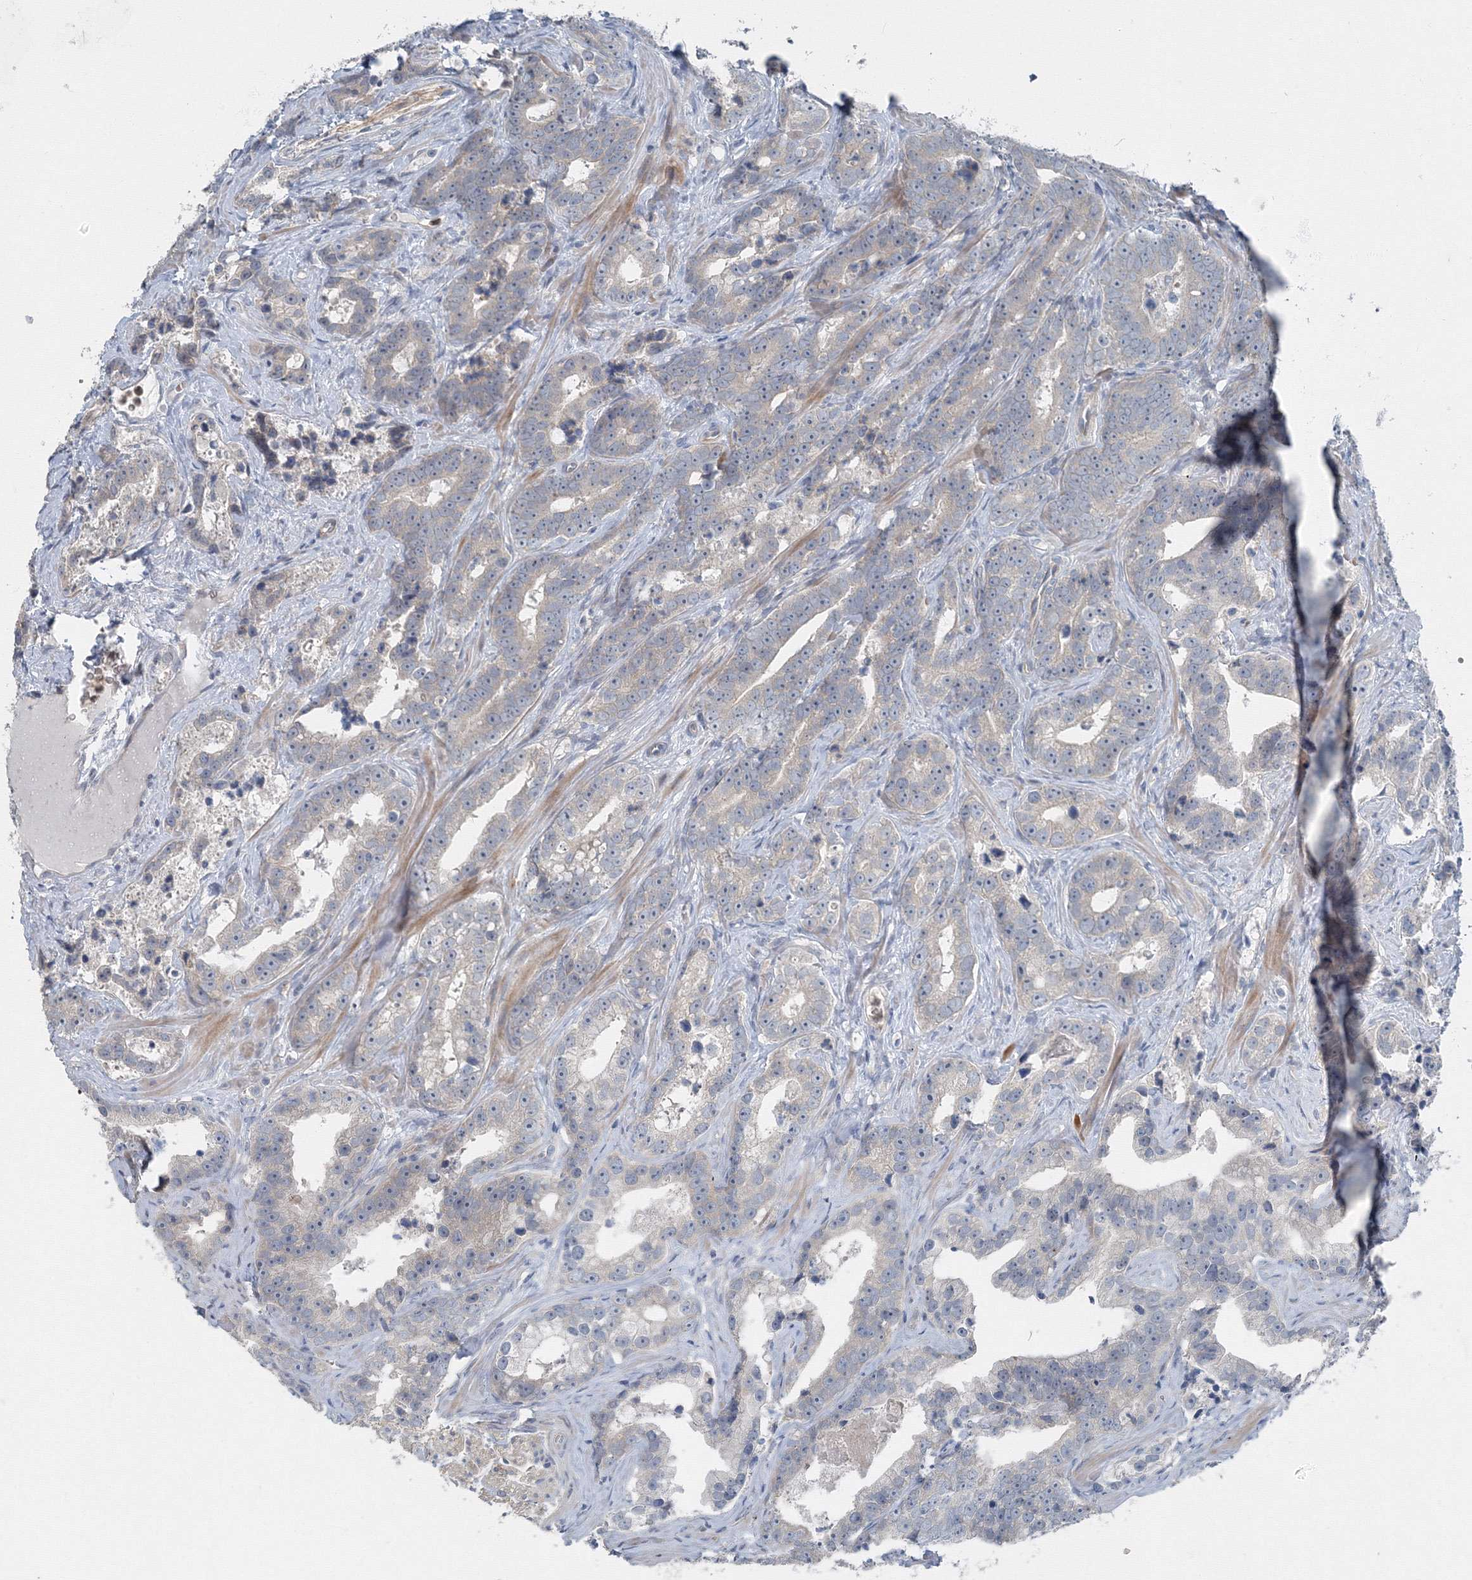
{"staining": {"intensity": "negative", "quantity": "none", "location": "none"}, "tissue": "prostate cancer", "cell_type": "Tumor cells", "image_type": "cancer", "snomed": [{"axis": "morphology", "description": "Adenocarcinoma, High grade"}, {"axis": "topography", "description": "Prostate"}], "caption": "IHC micrograph of high-grade adenocarcinoma (prostate) stained for a protein (brown), which displays no staining in tumor cells. (DAB (3,3'-diaminobenzidine) IHC with hematoxylin counter stain).", "gene": "AASDH", "patient": {"sex": "male", "age": 62}}